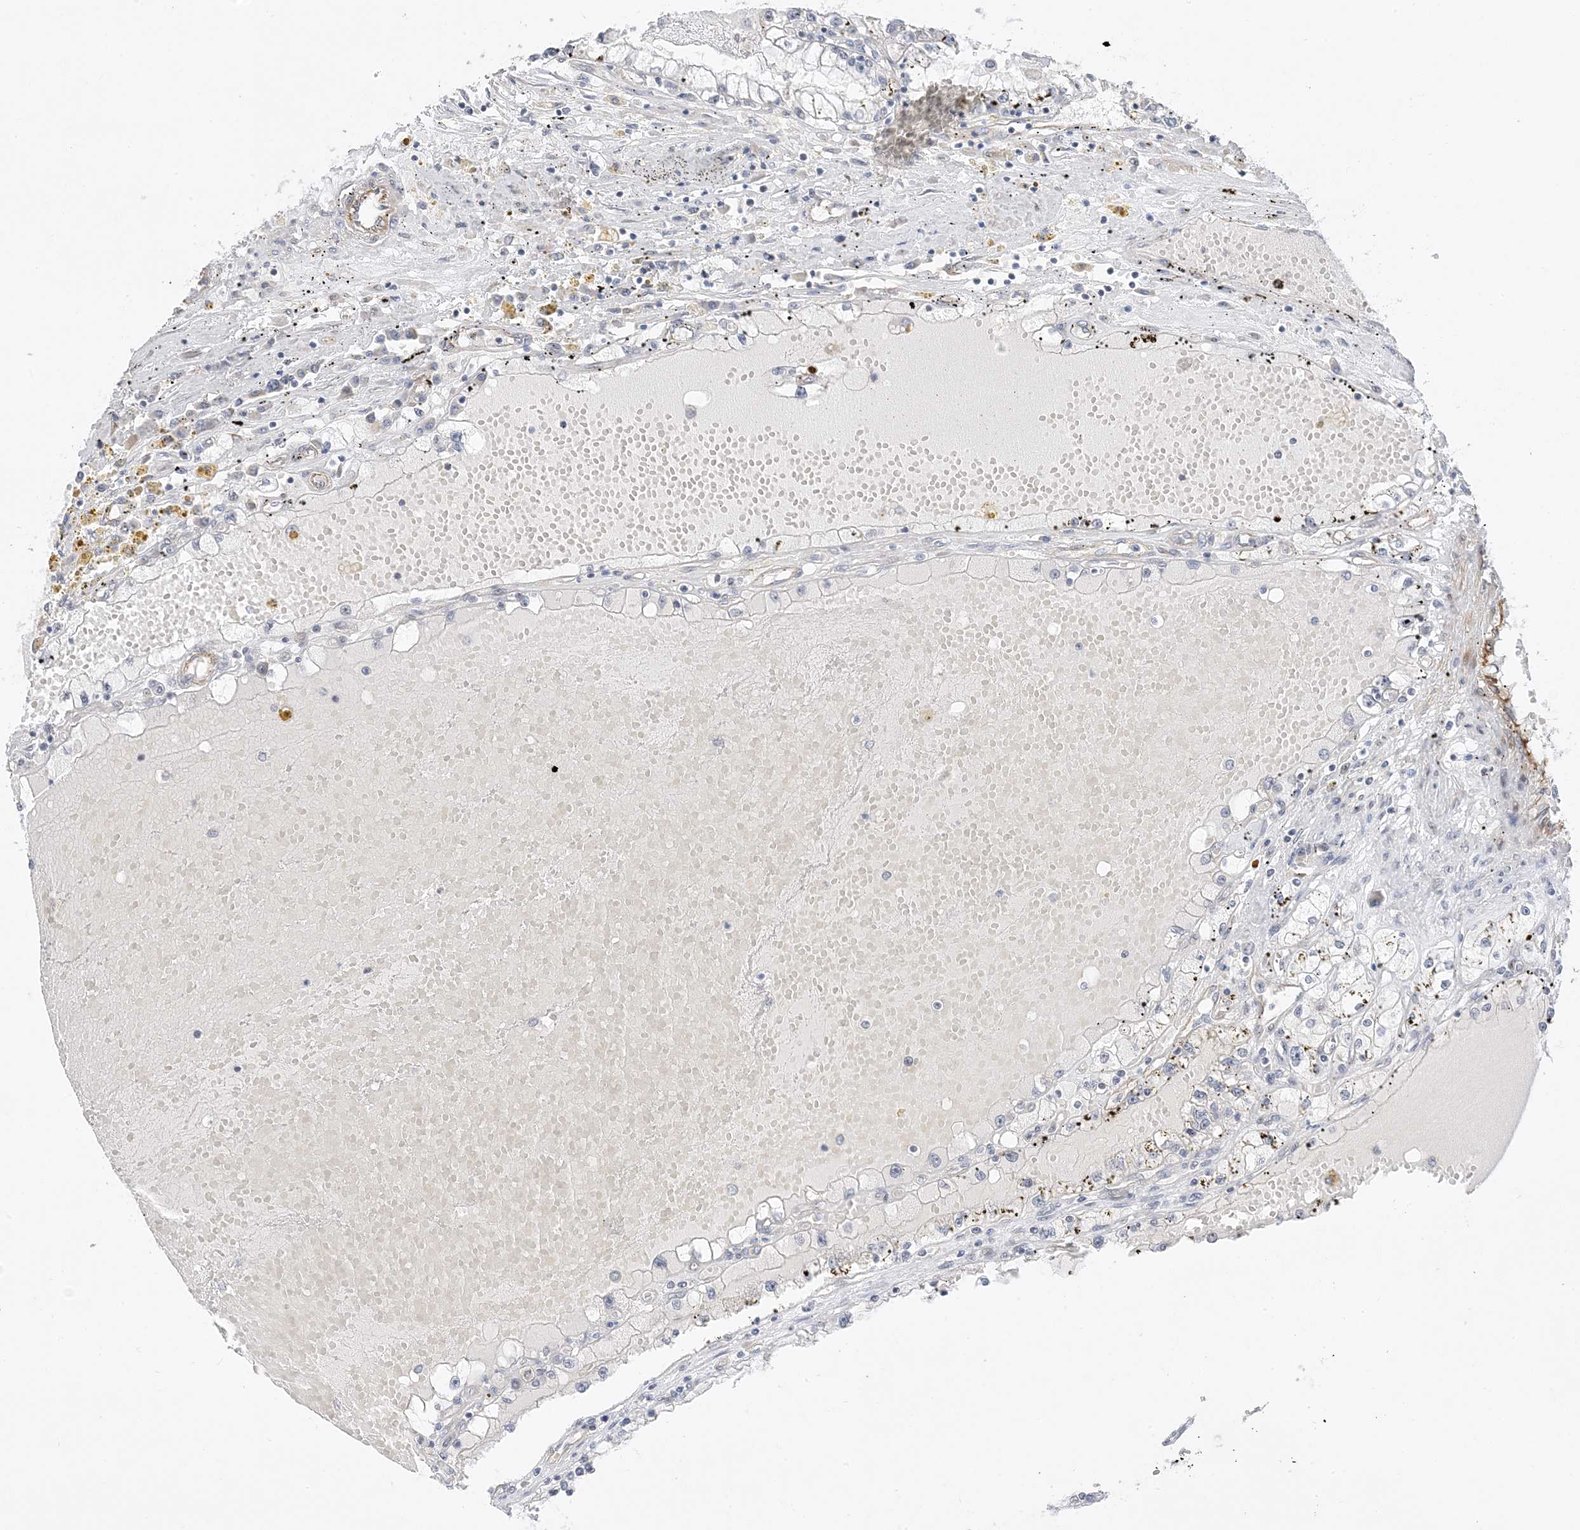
{"staining": {"intensity": "negative", "quantity": "none", "location": "none"}, "tissue": "renal cancer", "cell_type": "Tumor cells", "image_type": "cancer", "snomed": [{"axis": "morphology", "description": "Adenocarcinoma, NOS"}, {"axis": "topography", "description": "Kidney"}], "caption": "This is an immunohistochemistry (IHC) histopathology image of human renal adenocarcinoma. There is no staining in tumor cells.", "gene": "IL36B", "patient": {"sex": "male", "age": 56}}